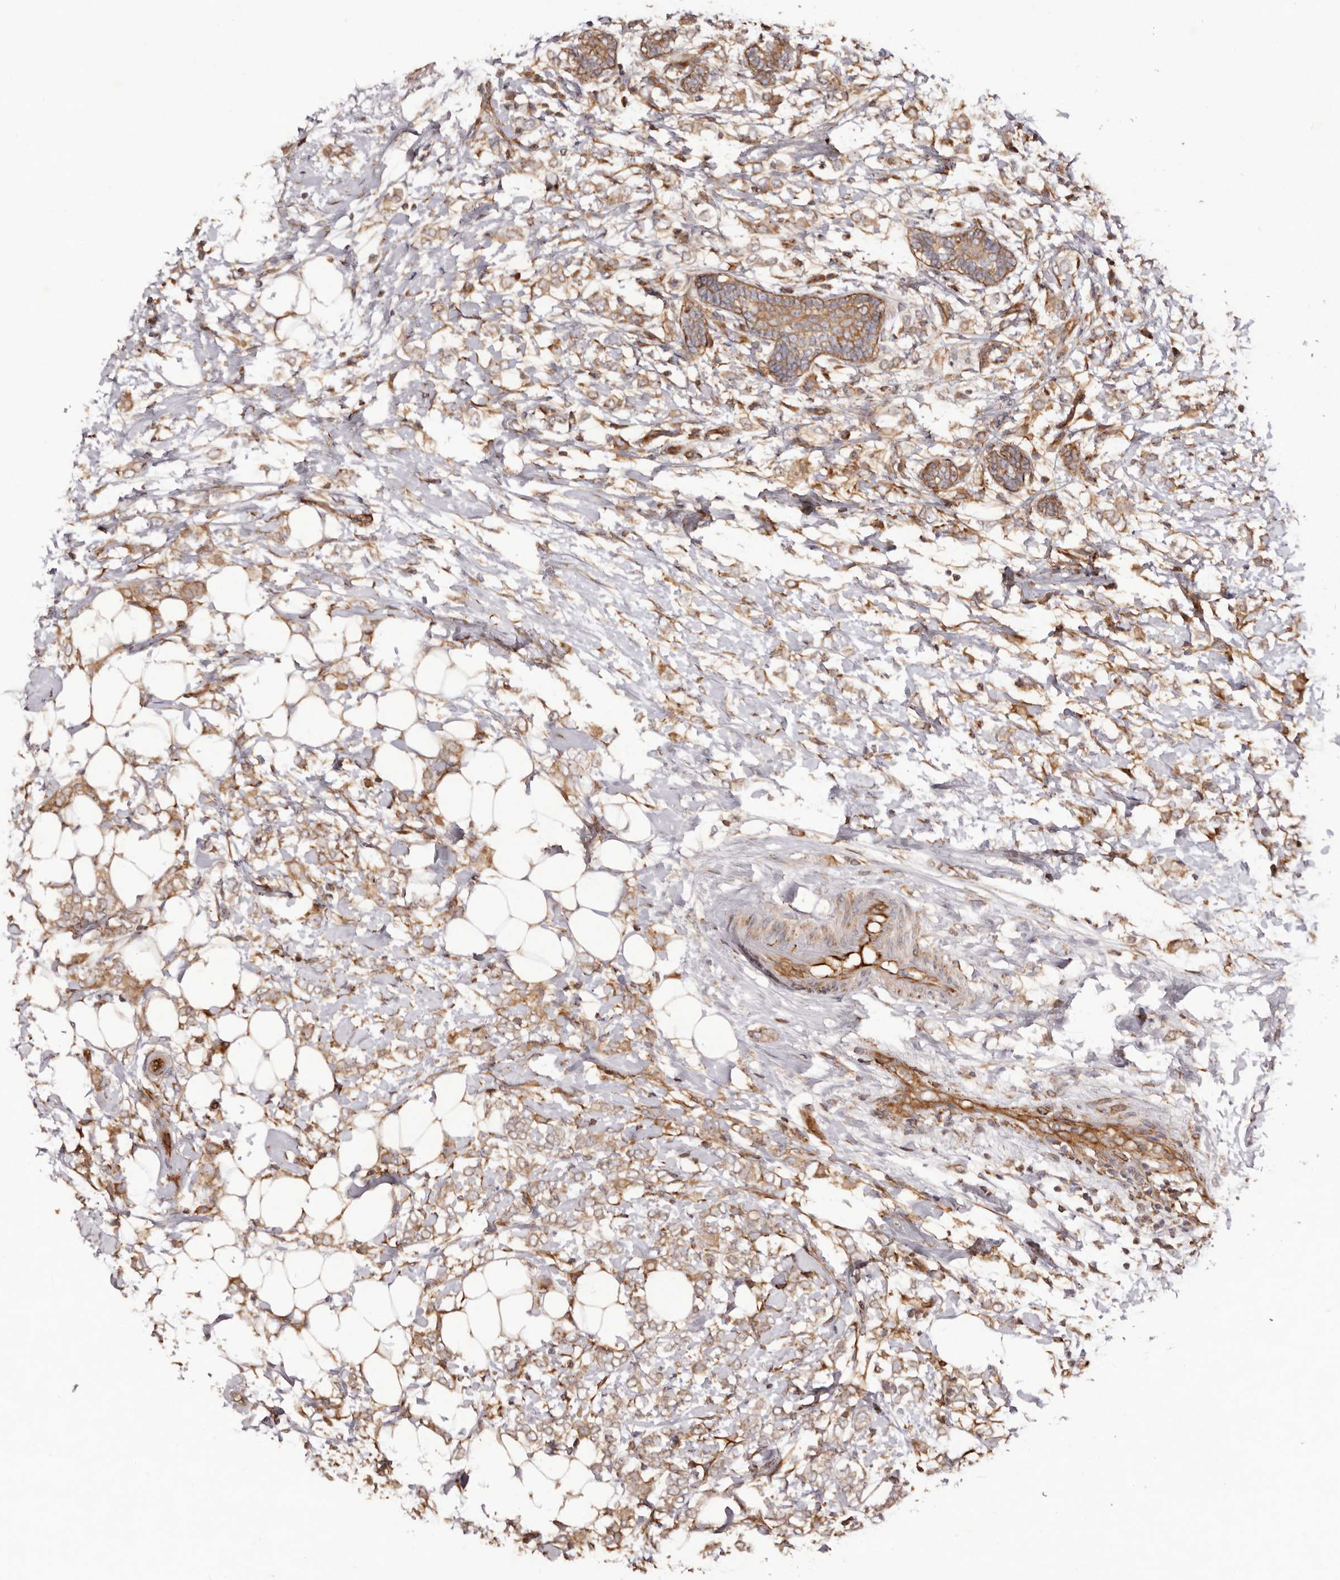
{"staining": {"intensity": "moderate", "quantity": ">75%", "location": "cytoplasmic/membranous"}, "tissue": "breast cancer", "cell_type": "Tumor cells", "image_type": "cancer", "snomed": [{"axis": "morphology", "description": "Normal tissue, NOS"}, {"axis": "morphology", "description": "Lobular carcinoma"}, {"axis": "topography", "description": "Breast"}], "caption": "An immunohistochemistry photomicrograph of tumor tissue is shown. Protein staining in brown labels moderate cytoplasmic/membranous positivity in breast lobular carcinoma within tumor cells.", "gene": "RPS6", "patient": {"sex": "female", "age": 47}}